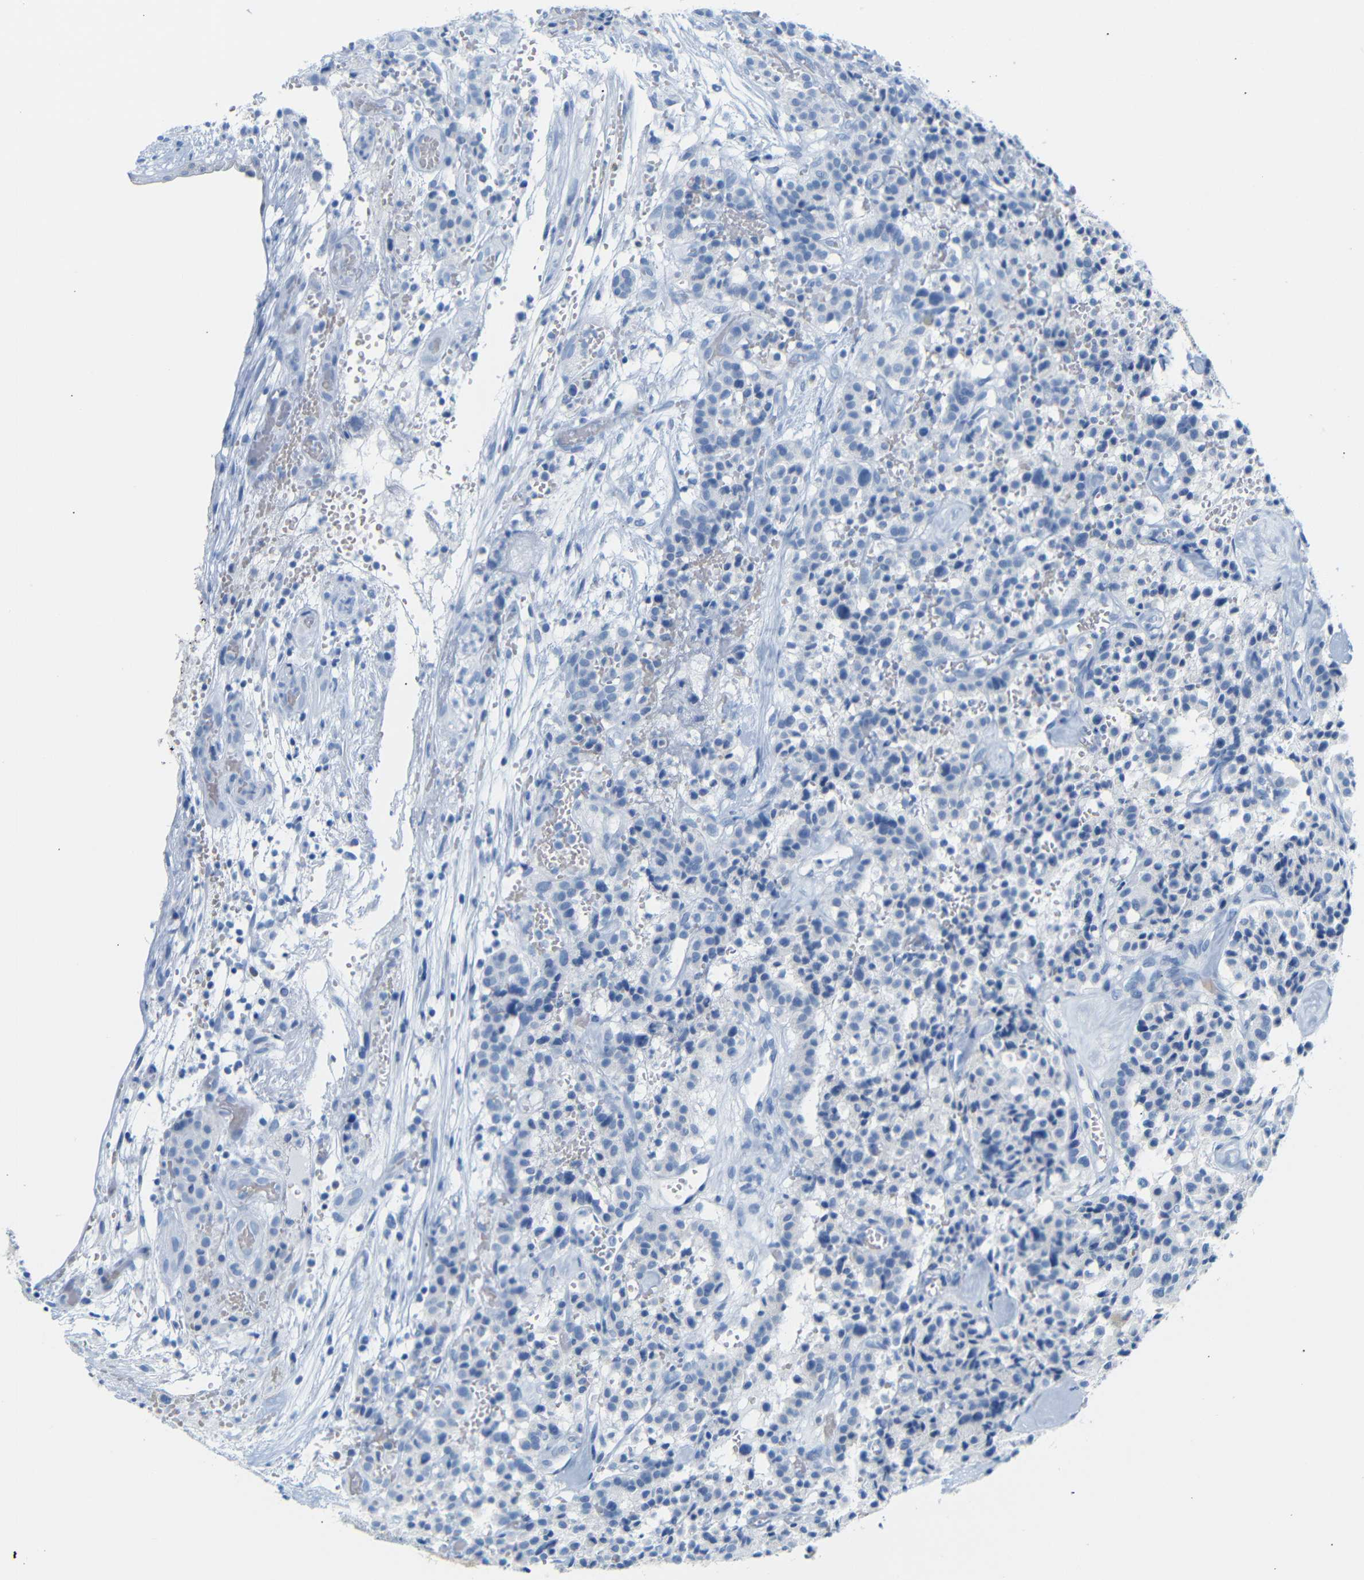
{"staining": {"intensity": "negative", "quantity": "none", "location": "none"}, "tissue": "carcinoid", "cell_type": "Tumor cells", "image_type": "cancer", "snomed": [{"axis": "morphology", "description": "Carcinoid, malignant, NOS"}, {"axis": "topography", "description": "Lung"}], "caption": "Tumor cells are negative for brown protein staining in carcinoid. The staining is performed using DAB brown chromogen with nuclei counter-stained in using hematoxylin.", "gene": "DYNAP", "patient": {"sex": "male", "age": 30}}